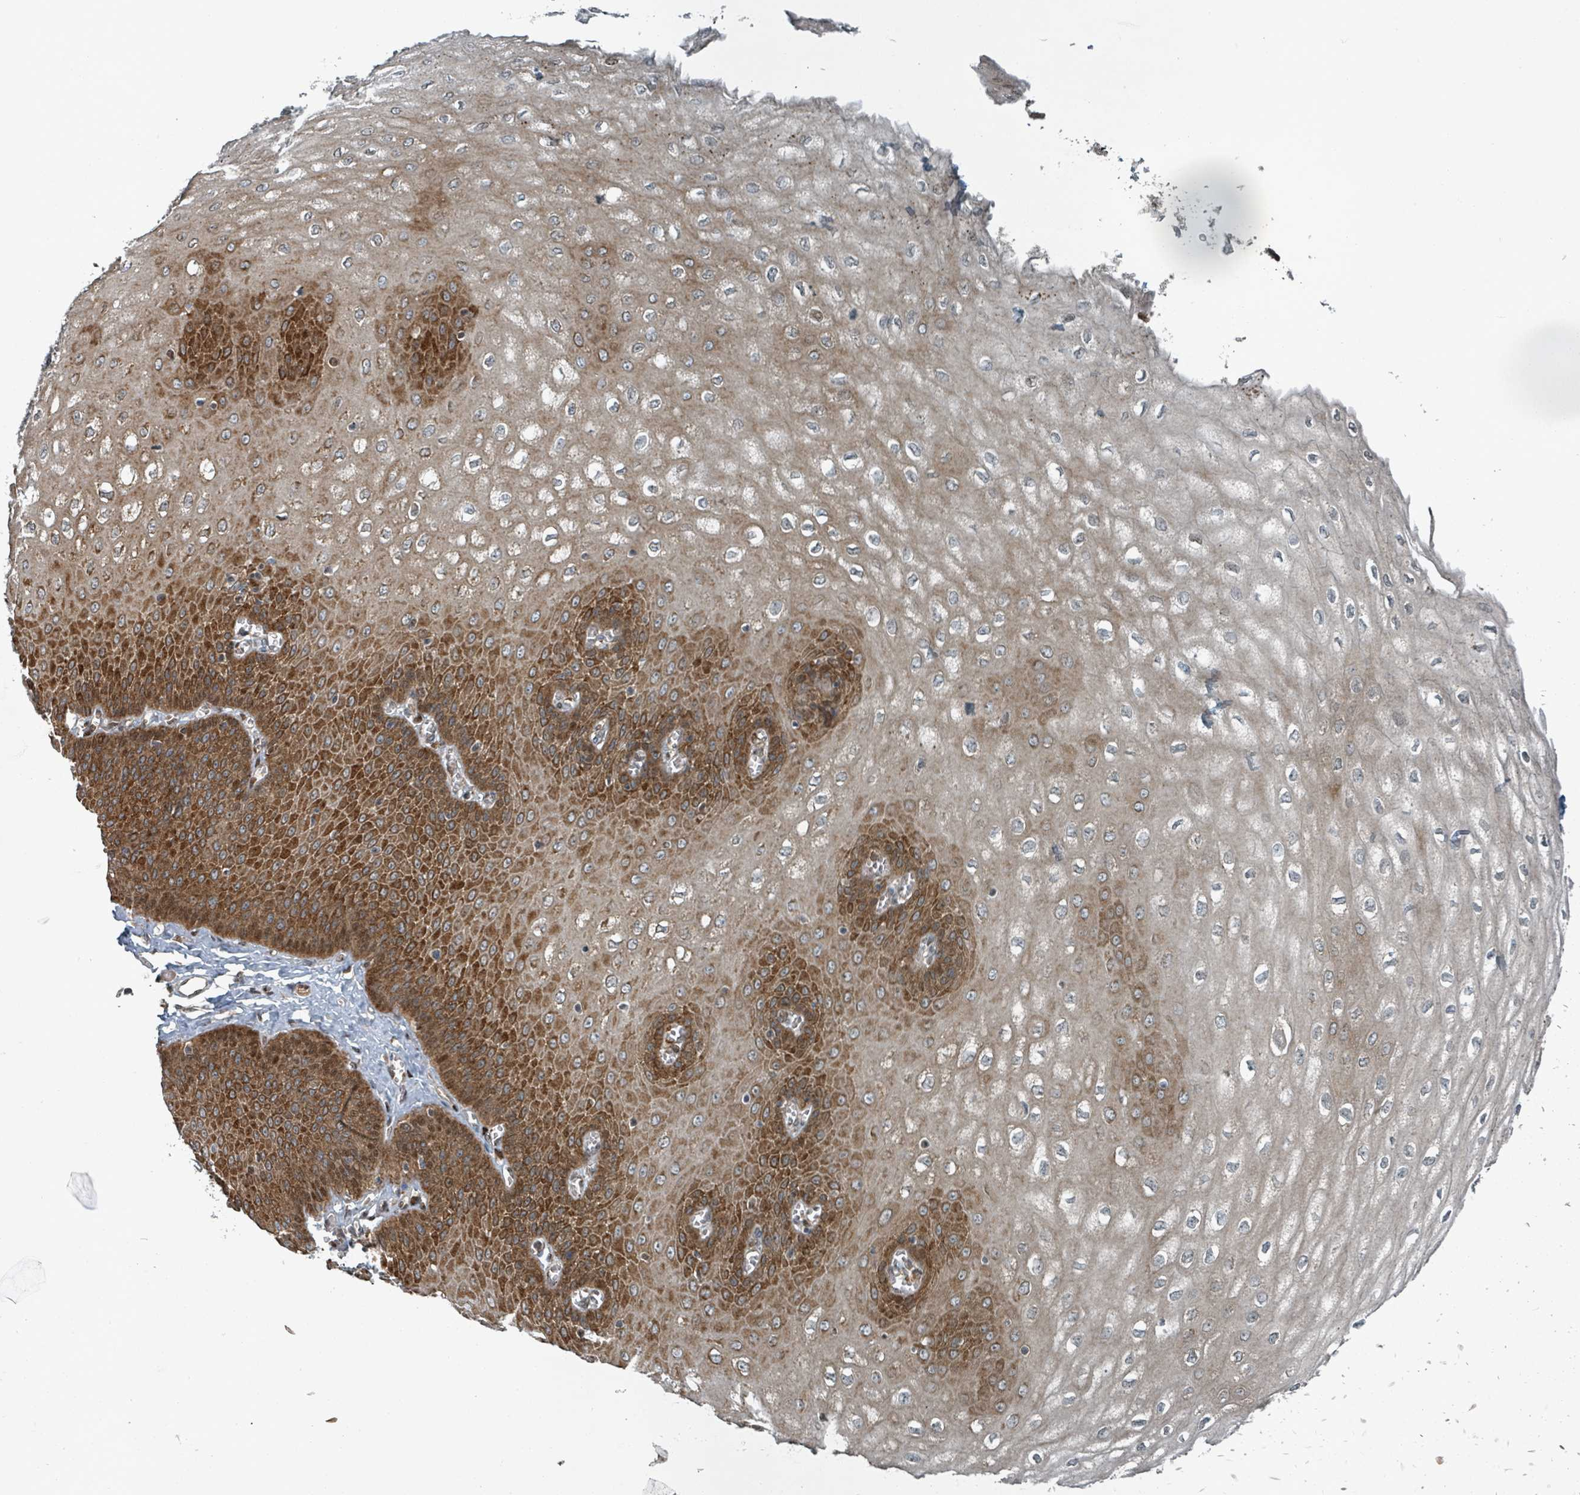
{"staining": {"intensity": "strong", "quantity": ">75%", "location": "cytoplasmic/membranous"}, "tissue": "esophagus", "cell_type": "Squamous epithelial cells", "image_type": "normal", "snomed": [{"axis": "morphology", "description": "Normal tissue, NOS"}, {"axis": "topography", "description": "Esophagus"}], "caption": "High-magnification brightfield microscopy of normal esophagus stained with DAB (brown) and counterstained with hematoxylin (blue). squamous epithelial cells exhibit strong cytoplasmic/membranous positivity is seen in about>75% of cells.", "gene": "RHPN2", "patient": {"sex": "male", "age": 60}}